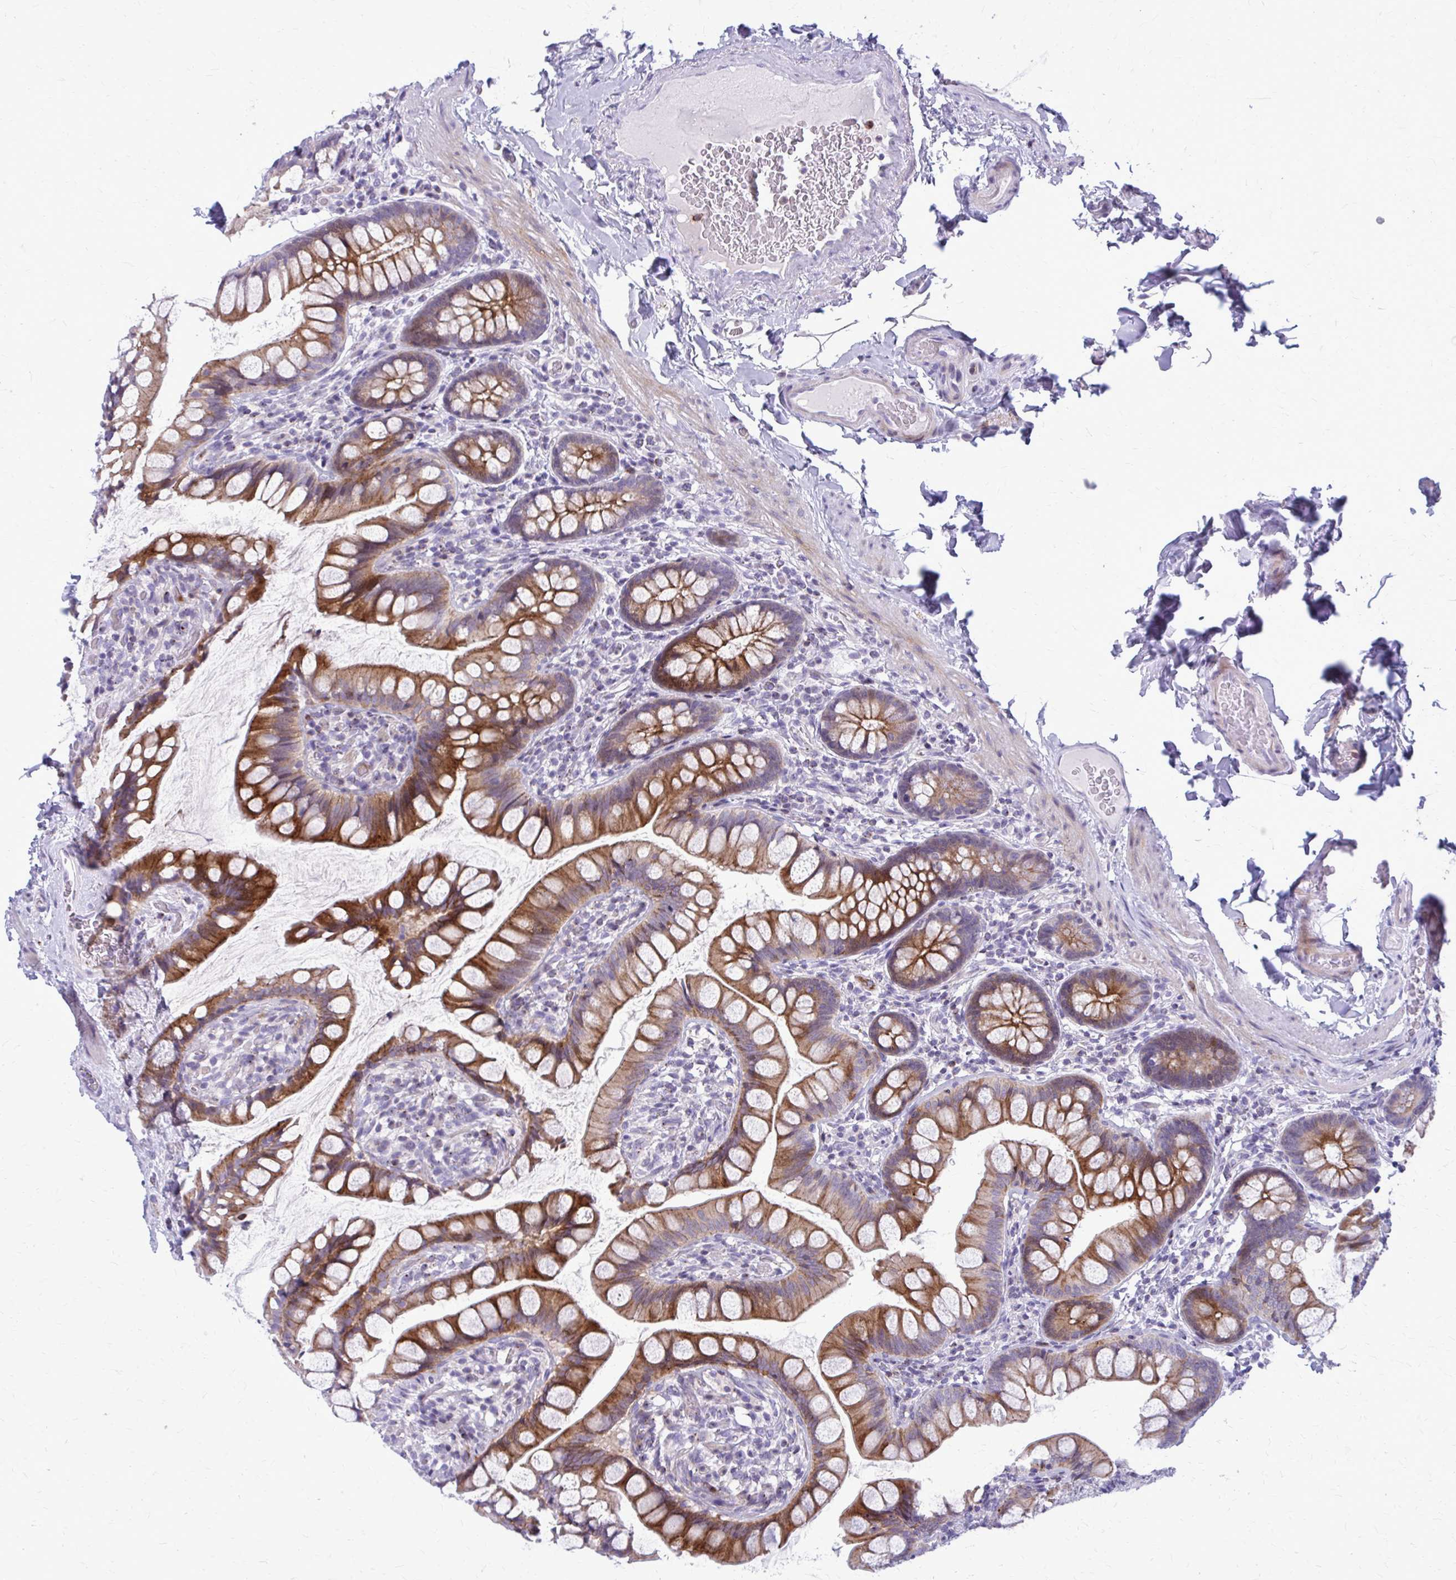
{"staining": {"intensity": "strong", "quantity": "25%-75%", "location": "cytoplasmic/membranous"}, "tissue": "small intestine", "cell_type": "Glandular cells", "image_type": "normal", "snomed": [{"axis": "morphology", "description": "Normal tissue, NOS"}, {"axis": "topography", "description": "Small intestine"}], "caption": "Protein analysis of unremarkable small intestine shows strong cytoplasmic/membranous staining in approximately 25%-75% of glandular cells.", "gene": "PEDS1", "patient": {"sex": "male", "age": 70}}